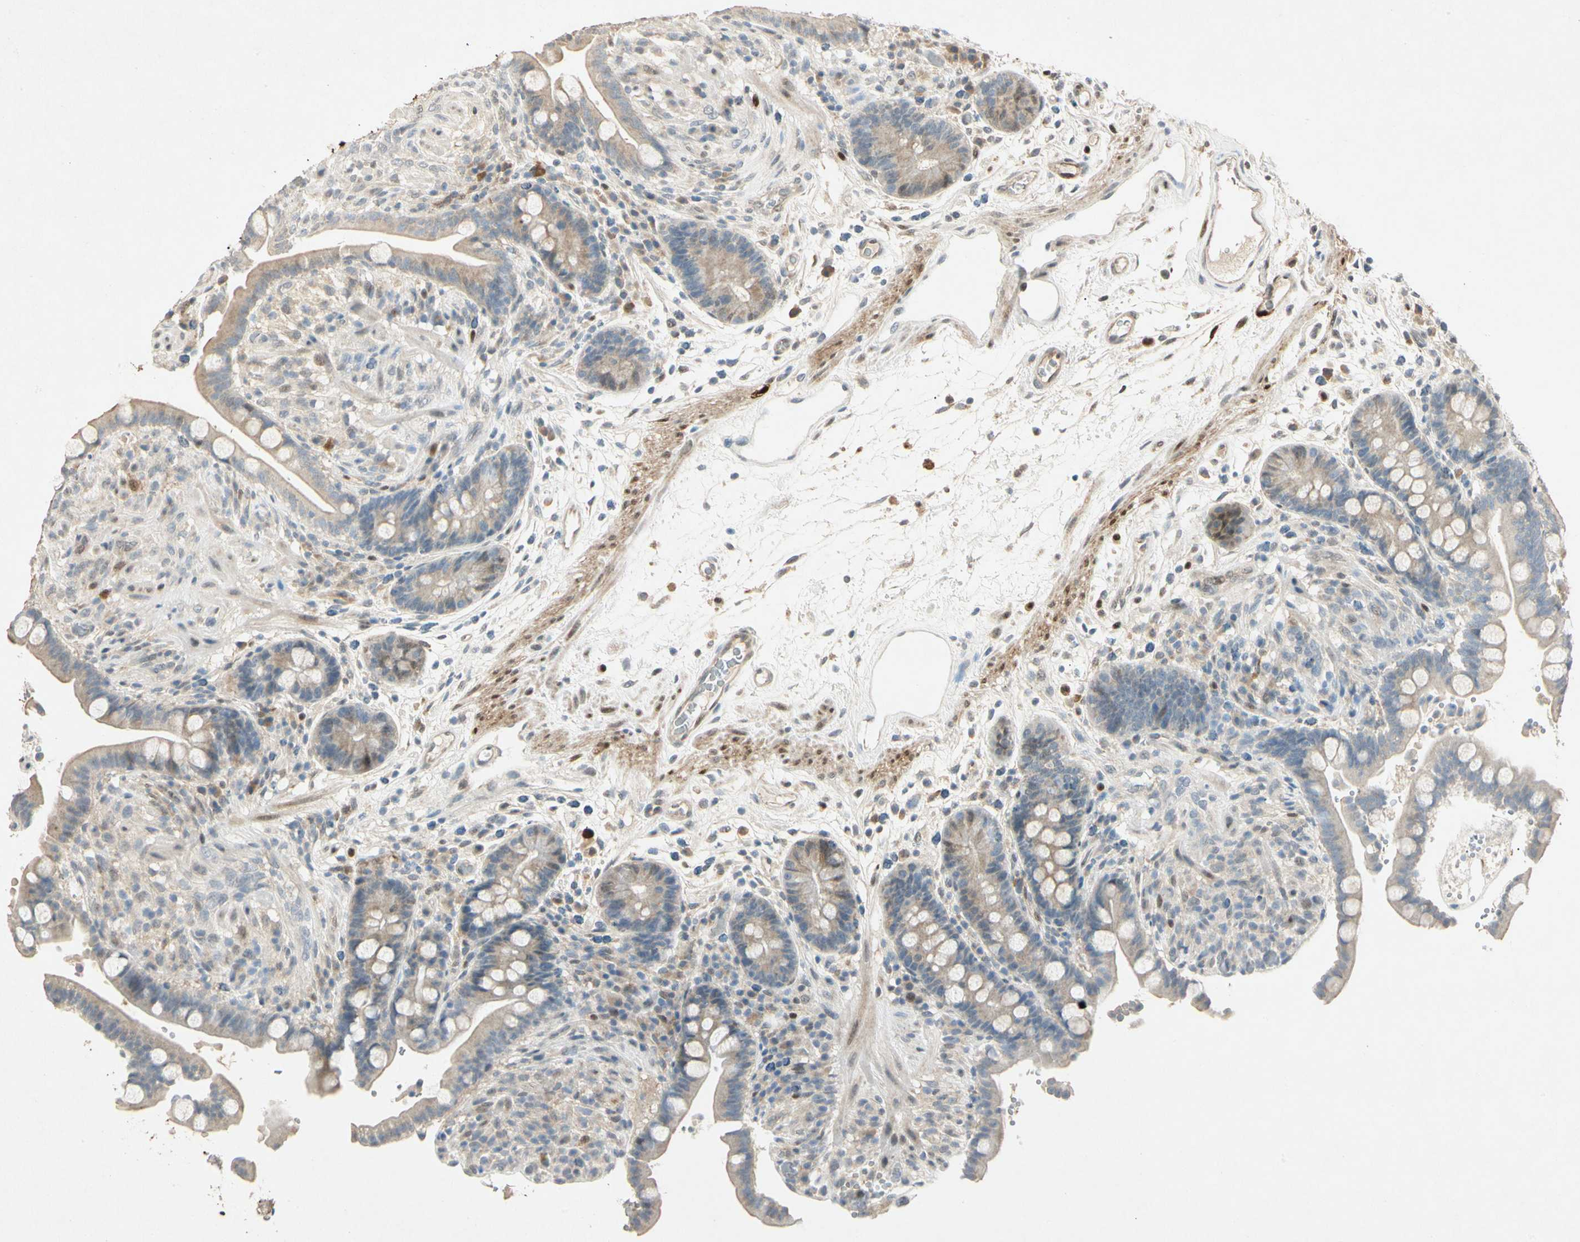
{"staining": {"intensity": "weak", "quantity": "25%-75%", "location": "cytoplasmic/membranous"}, "tissue": "colon", "cell_type": "Endothelial cells", "image_type": "normal", "snomed": [{"axis": "morphology", "description": "Normal tissue, NOS"}, {"axis": "topography", "description": "Colon"}], "caption": "A high-resolution photomicrograph shows immunohistochemistry staining of benign colon, which exhibits weak cytoplasmic/membranous positivity in about 25%-75% of endothelial cells.", "gene": "HSPA1B", "patient": {"sex": "male", "age": 73}}